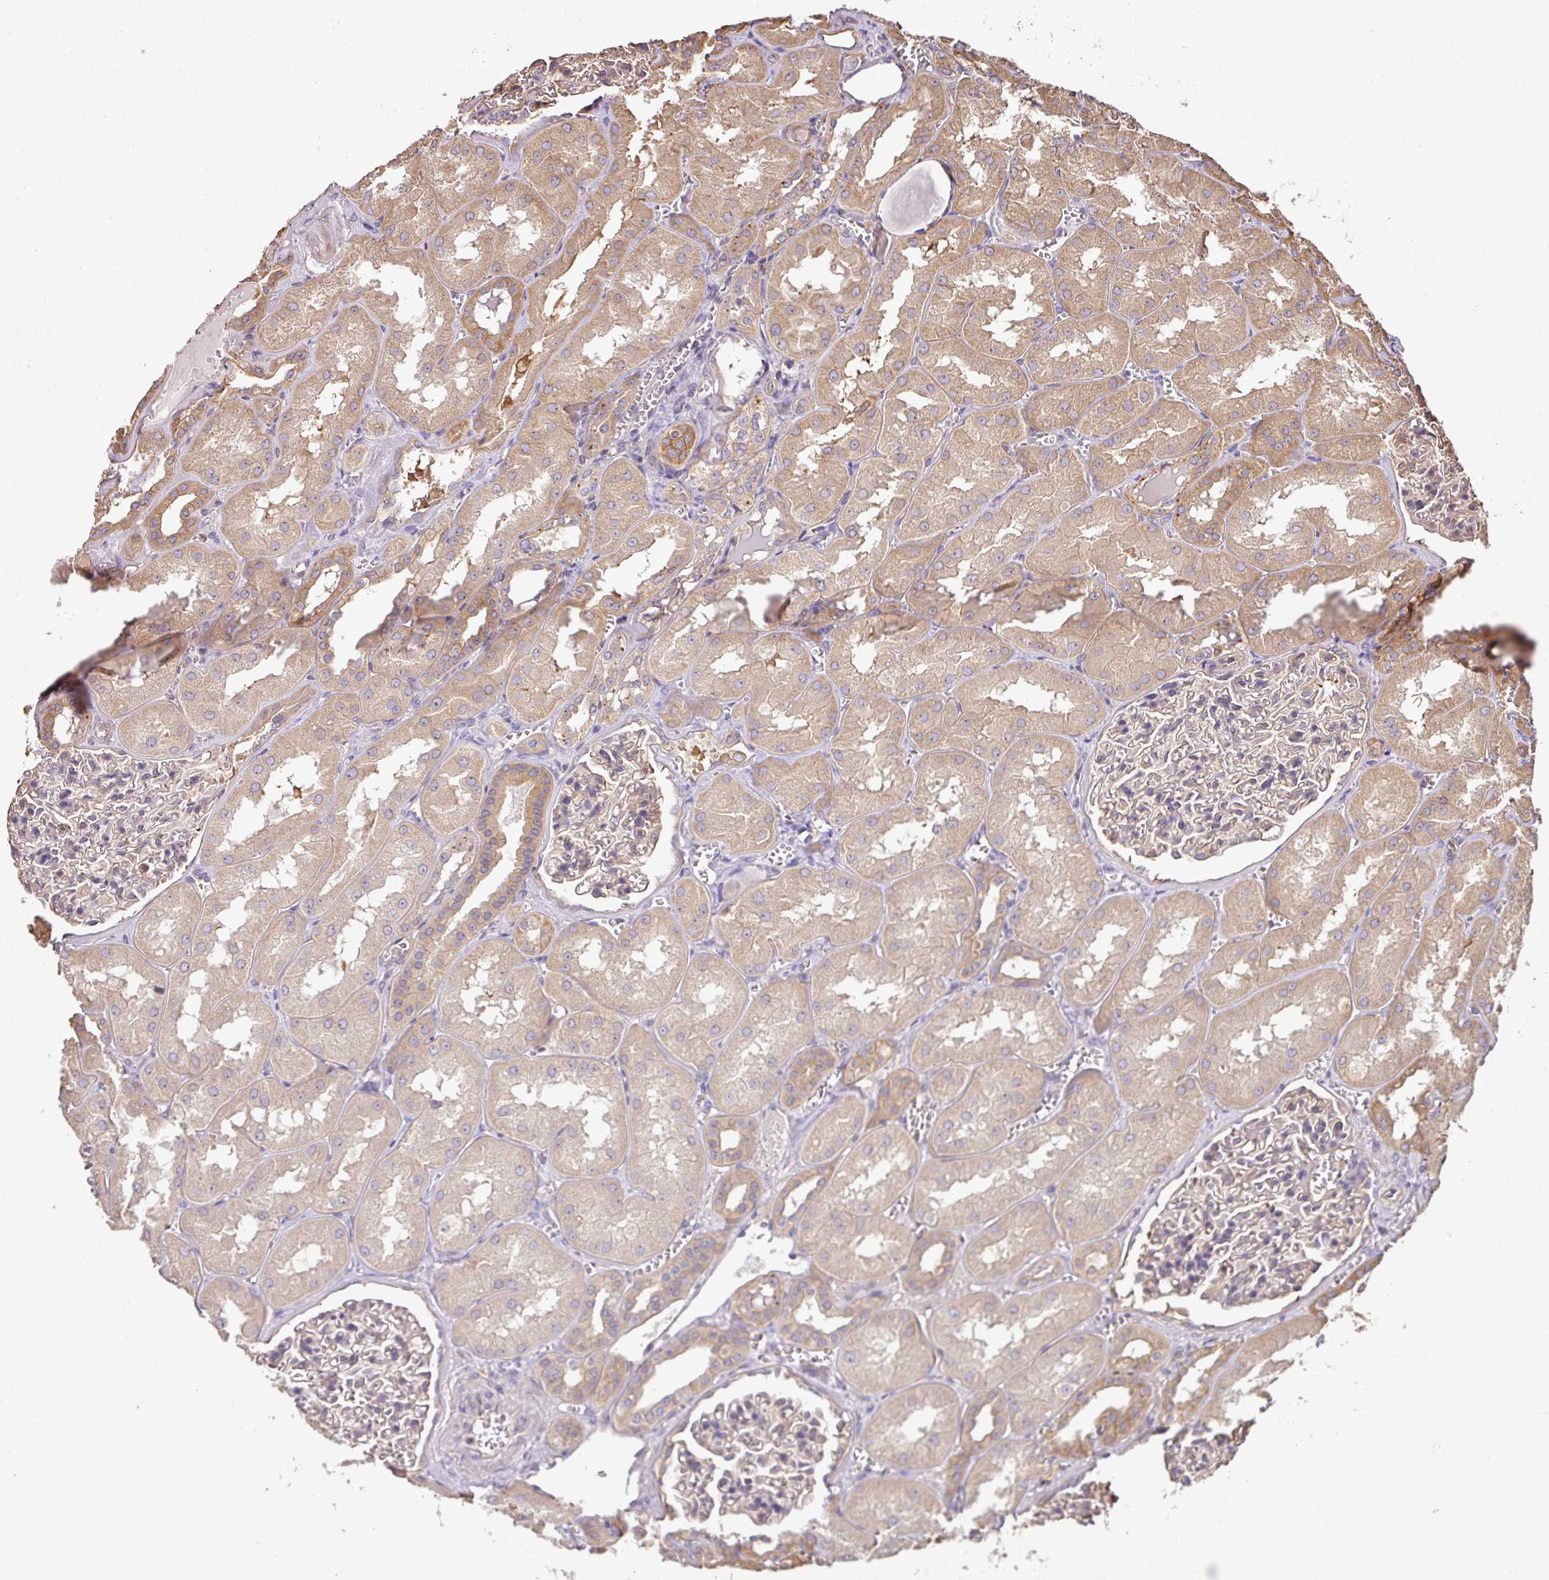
{"staining": {"intensity": "negative", "quantity": "none", "location": "none"}, "tissue": "kidney", "cell_type": "Cells in glomeruli", "image_type": "normal", "snomed": [{"axis": "morphology", "description": "Normal tissue, NOS"}, {"axis": "topography", "description": "Kidney"}], "caption": "Kidney stained for a protein using immunohistochemistry reveals no positivity cells in glomeruli.", "gene": "VENTX", "patient": {"sex": "male", "age": 61}}